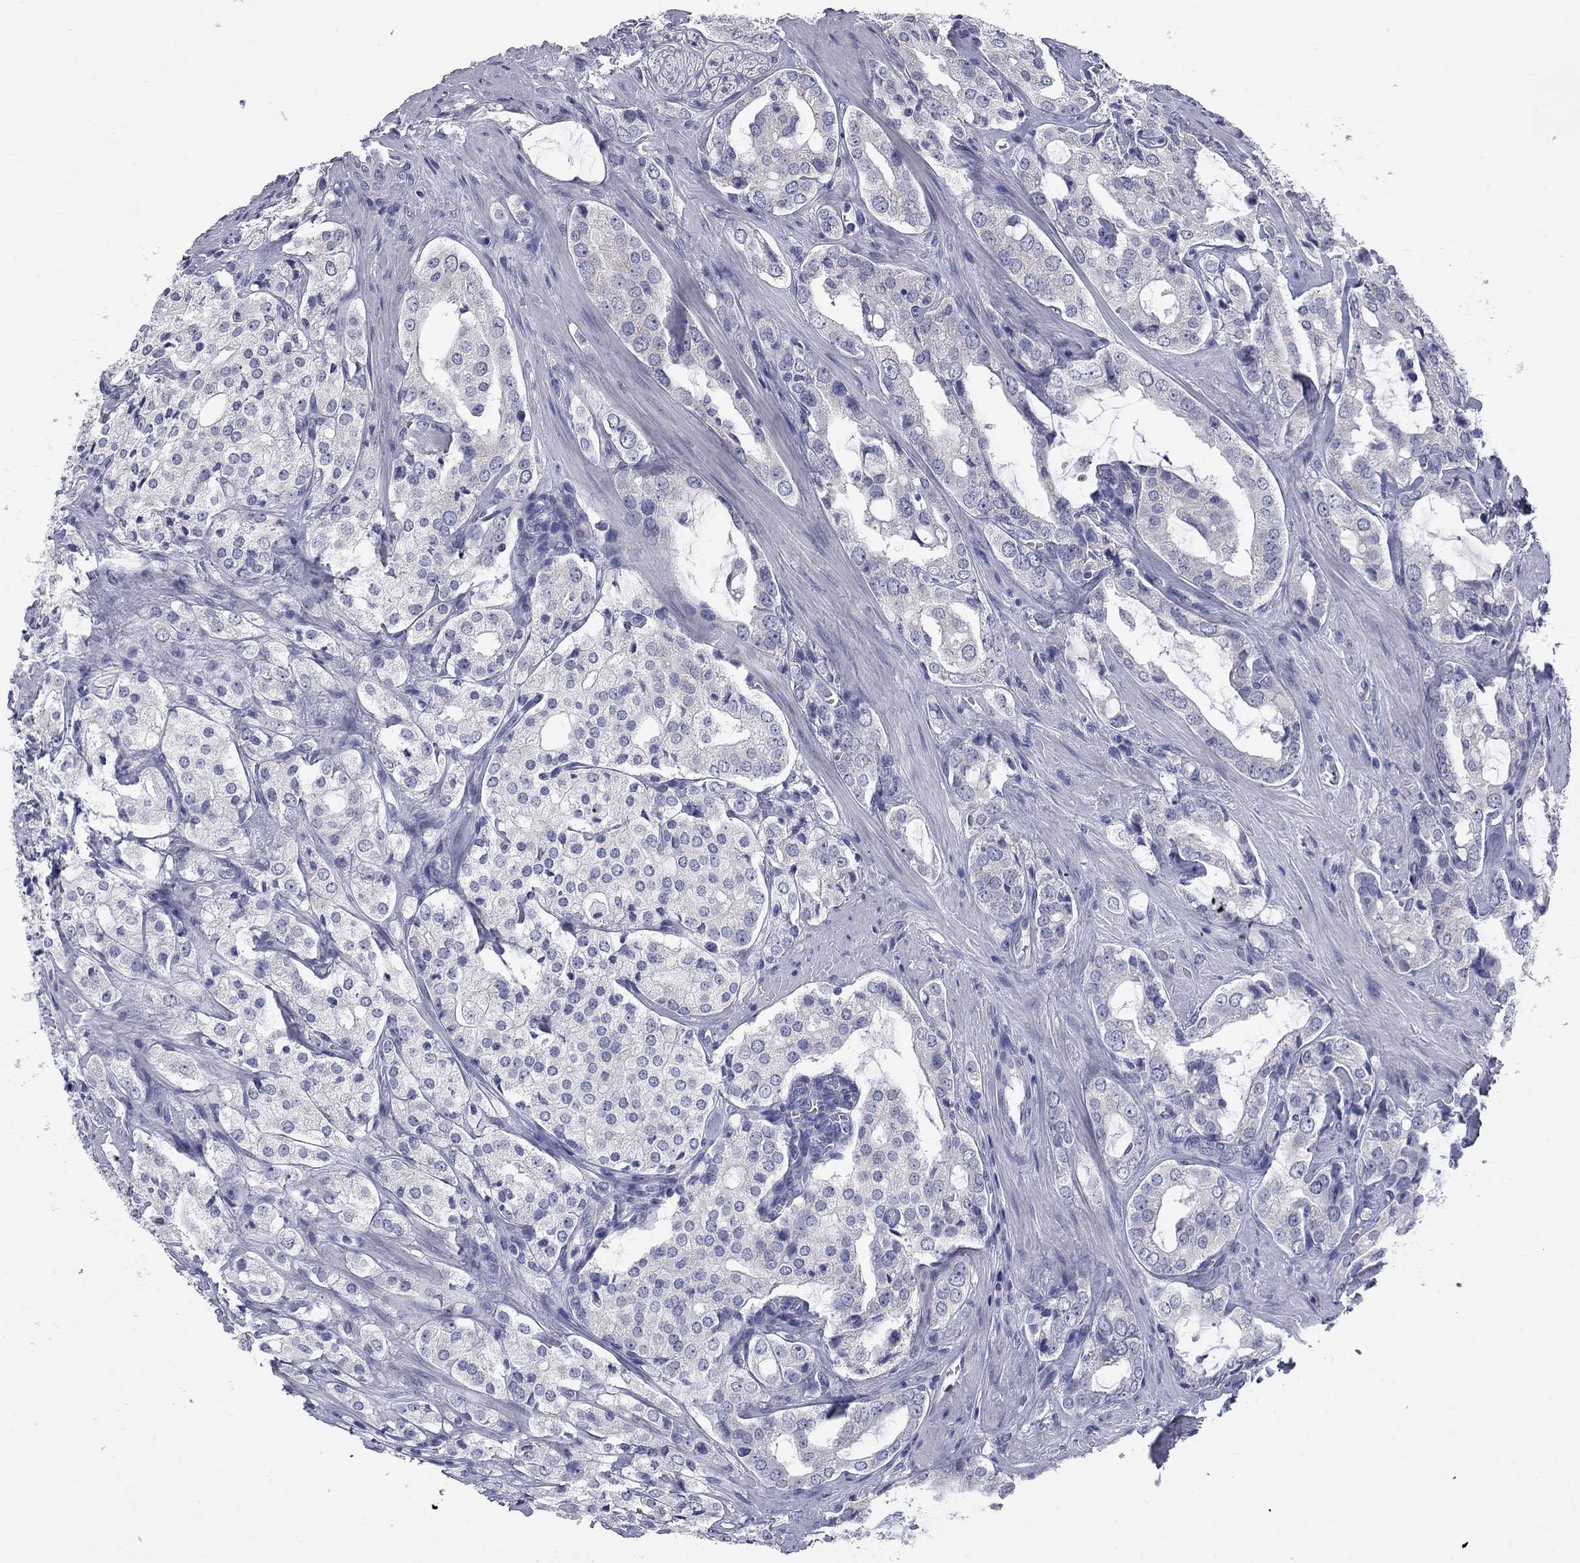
{"staining": {"intensity": "negative", "quantity": "none", "location": "none"}, "tissue": "prostate cancer", "cell_type": "Tumor cells", "image_type": "cancer", "snomed": [{"axis": "morphology", "description": "Adenocarcinoma, NOS"}, {"axis": "topography", "description": "Prostate"}], "caption": "Prostate cancer was stained to show a protein in brown. There is no significant expression in tumor cells.", "gene": "ABCB4", "patient": {"sex": "male", "age": 66}}